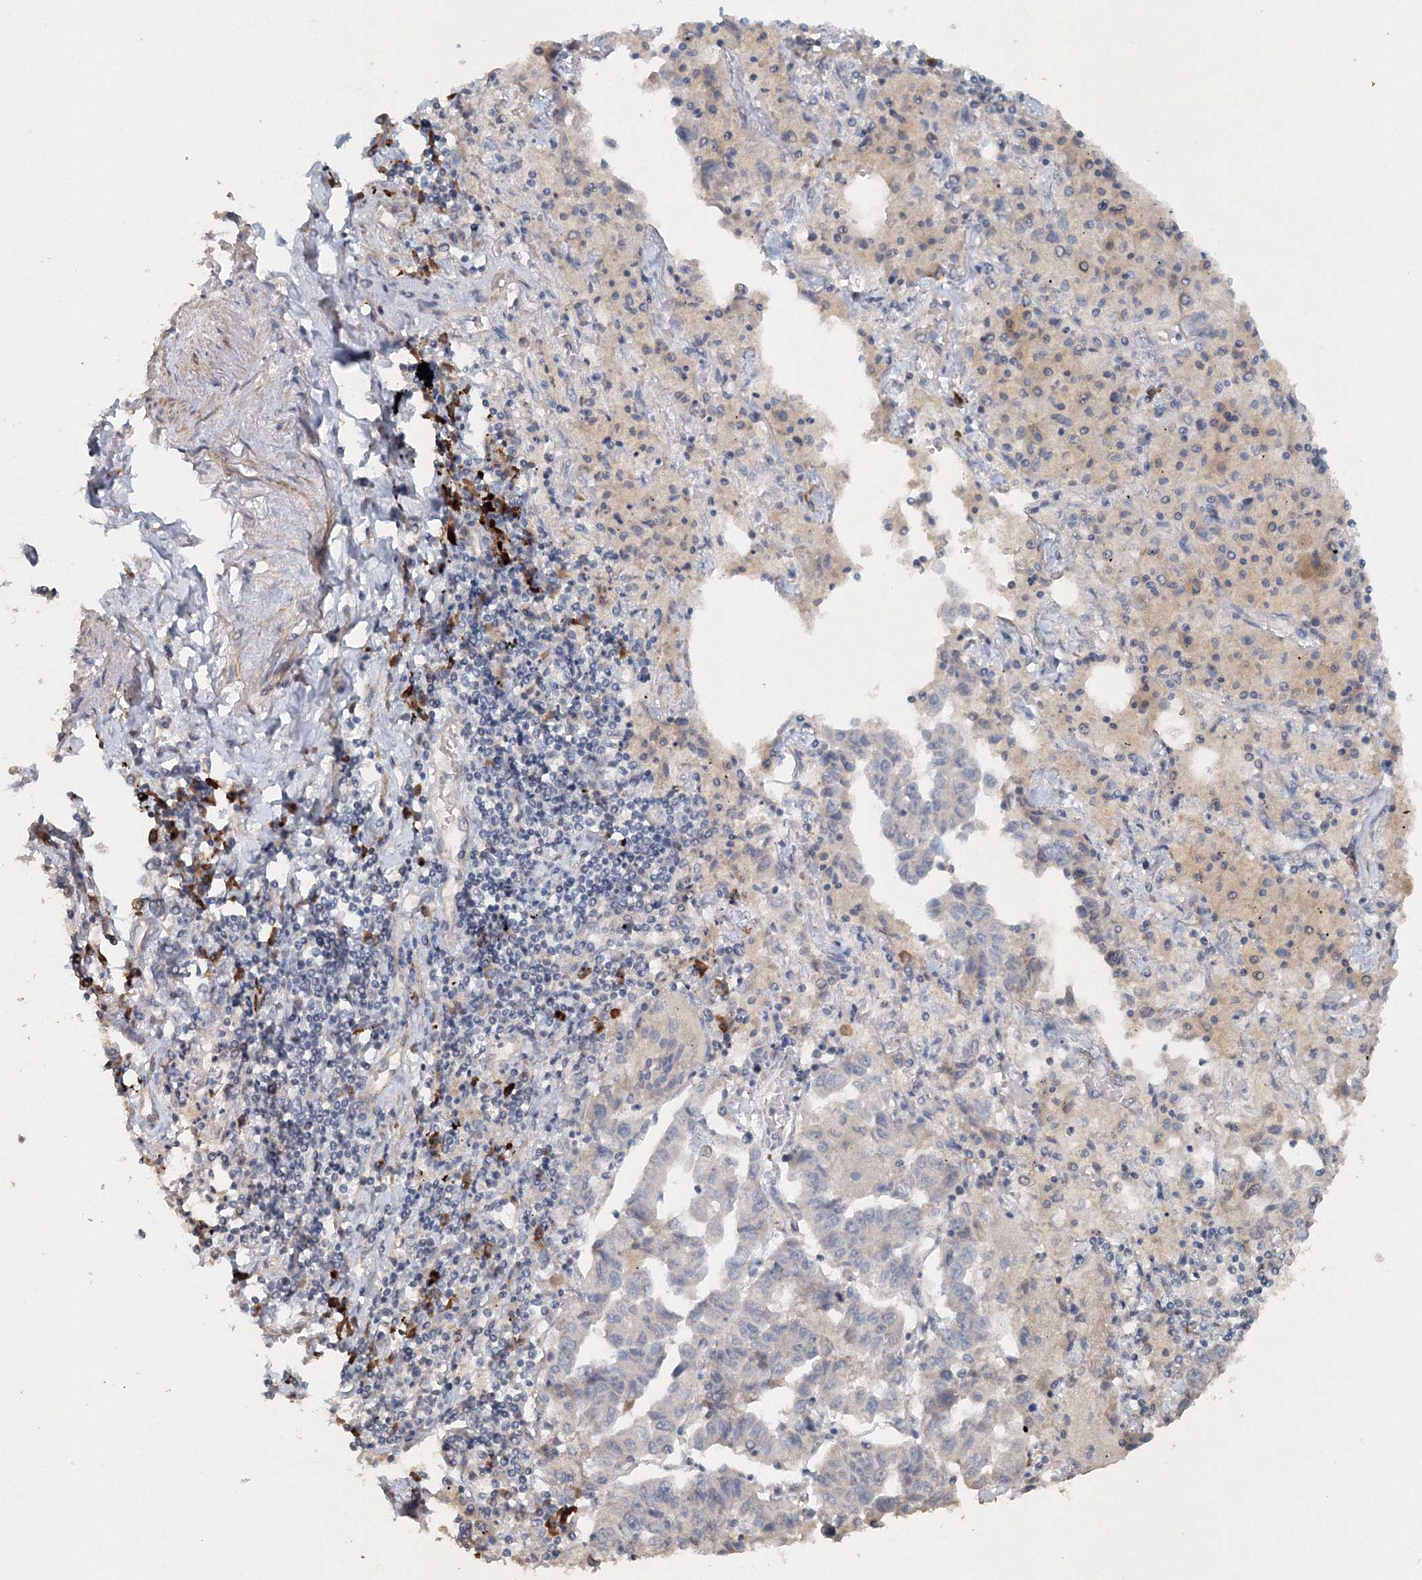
{"staining": {"intensity": "negative", "quantity": "none", "location": "none"}, "tissue": "lung cancer", "cell_type": "Tumor cells", "image_type": "cancer", "snomed": [{"axis": "morphology", "description": "Adenocarcinoma, NOS"}, {"axis": "topography", "description": "Lung"}], "caption": "The histopathology image reveals no staining of tumor cells in lung cancer.", "gene": "NALF2", "patient": {"sex": "female", "age": 51}}